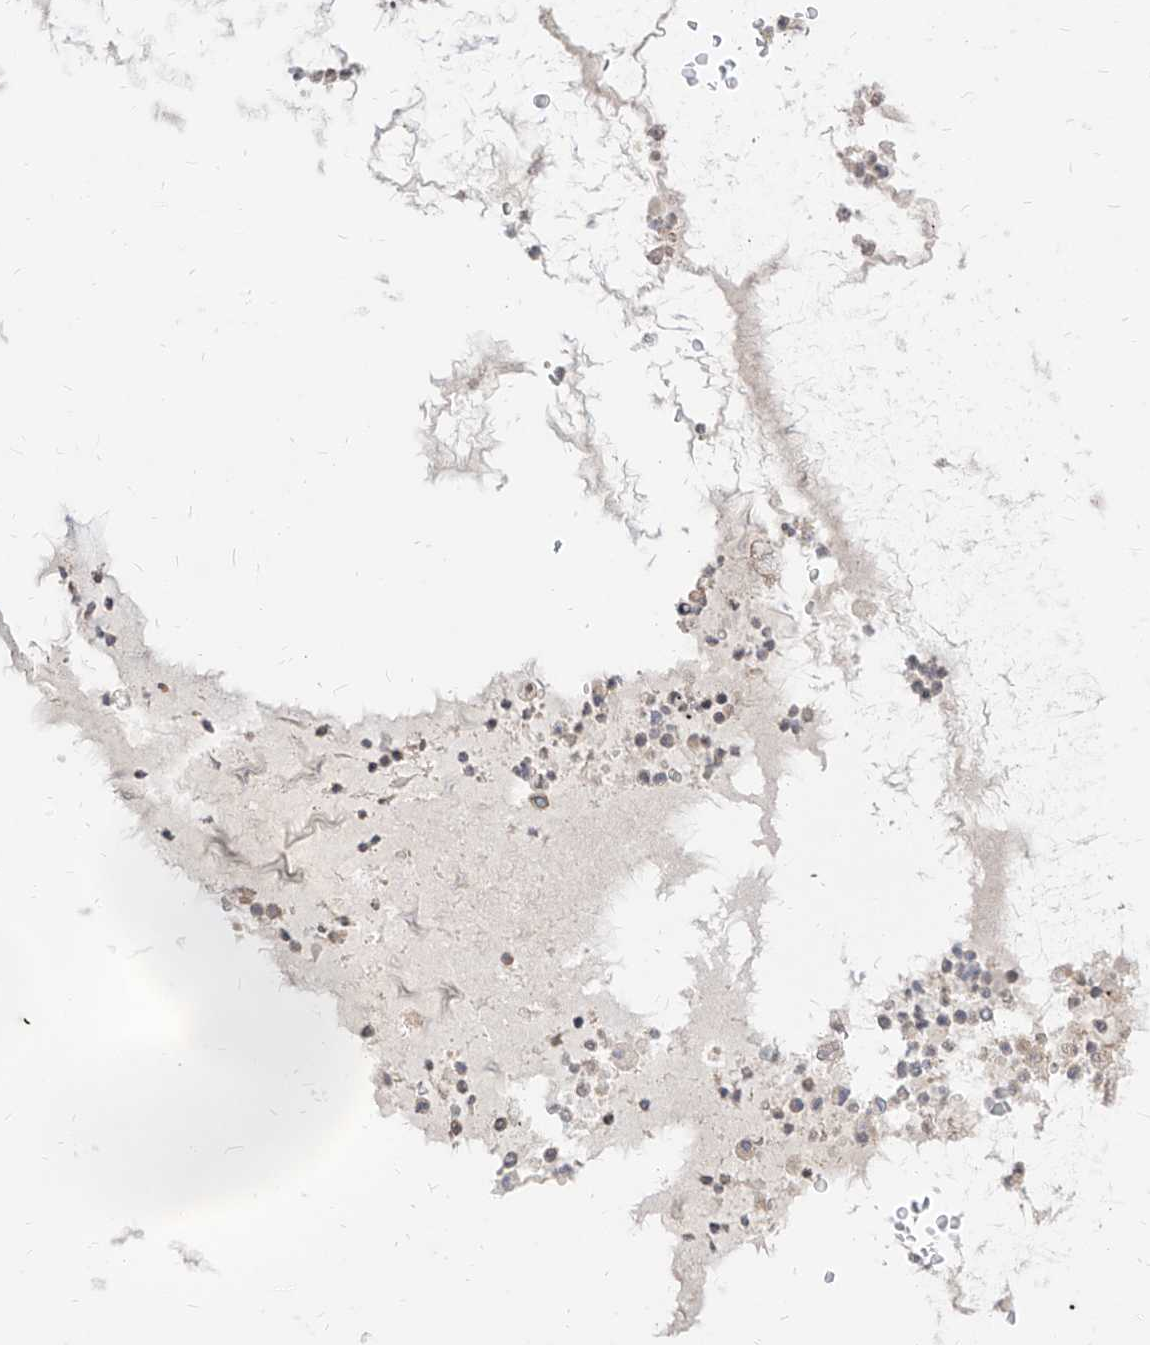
{"staining": {"intensity": "weak", "quantity": "<25%", "location": "cytoplasmic/membranous,nuclear"}, "tissue": "lung cancer", "cell_type": "Tumor cells", "image_type": "cancer", "snomed": [{"axis": "morphology", "description": "Adenocarcinoma, NOS"}, {"axis": "topography", "description": "Lung"}], "caption": "The immunohistochemistry micrograph has no significant positivity in tumor cells of lung adenocarcinoma tissue.", "gene": "TSNAX", "patient": {"sex": "female", "age": 70}}